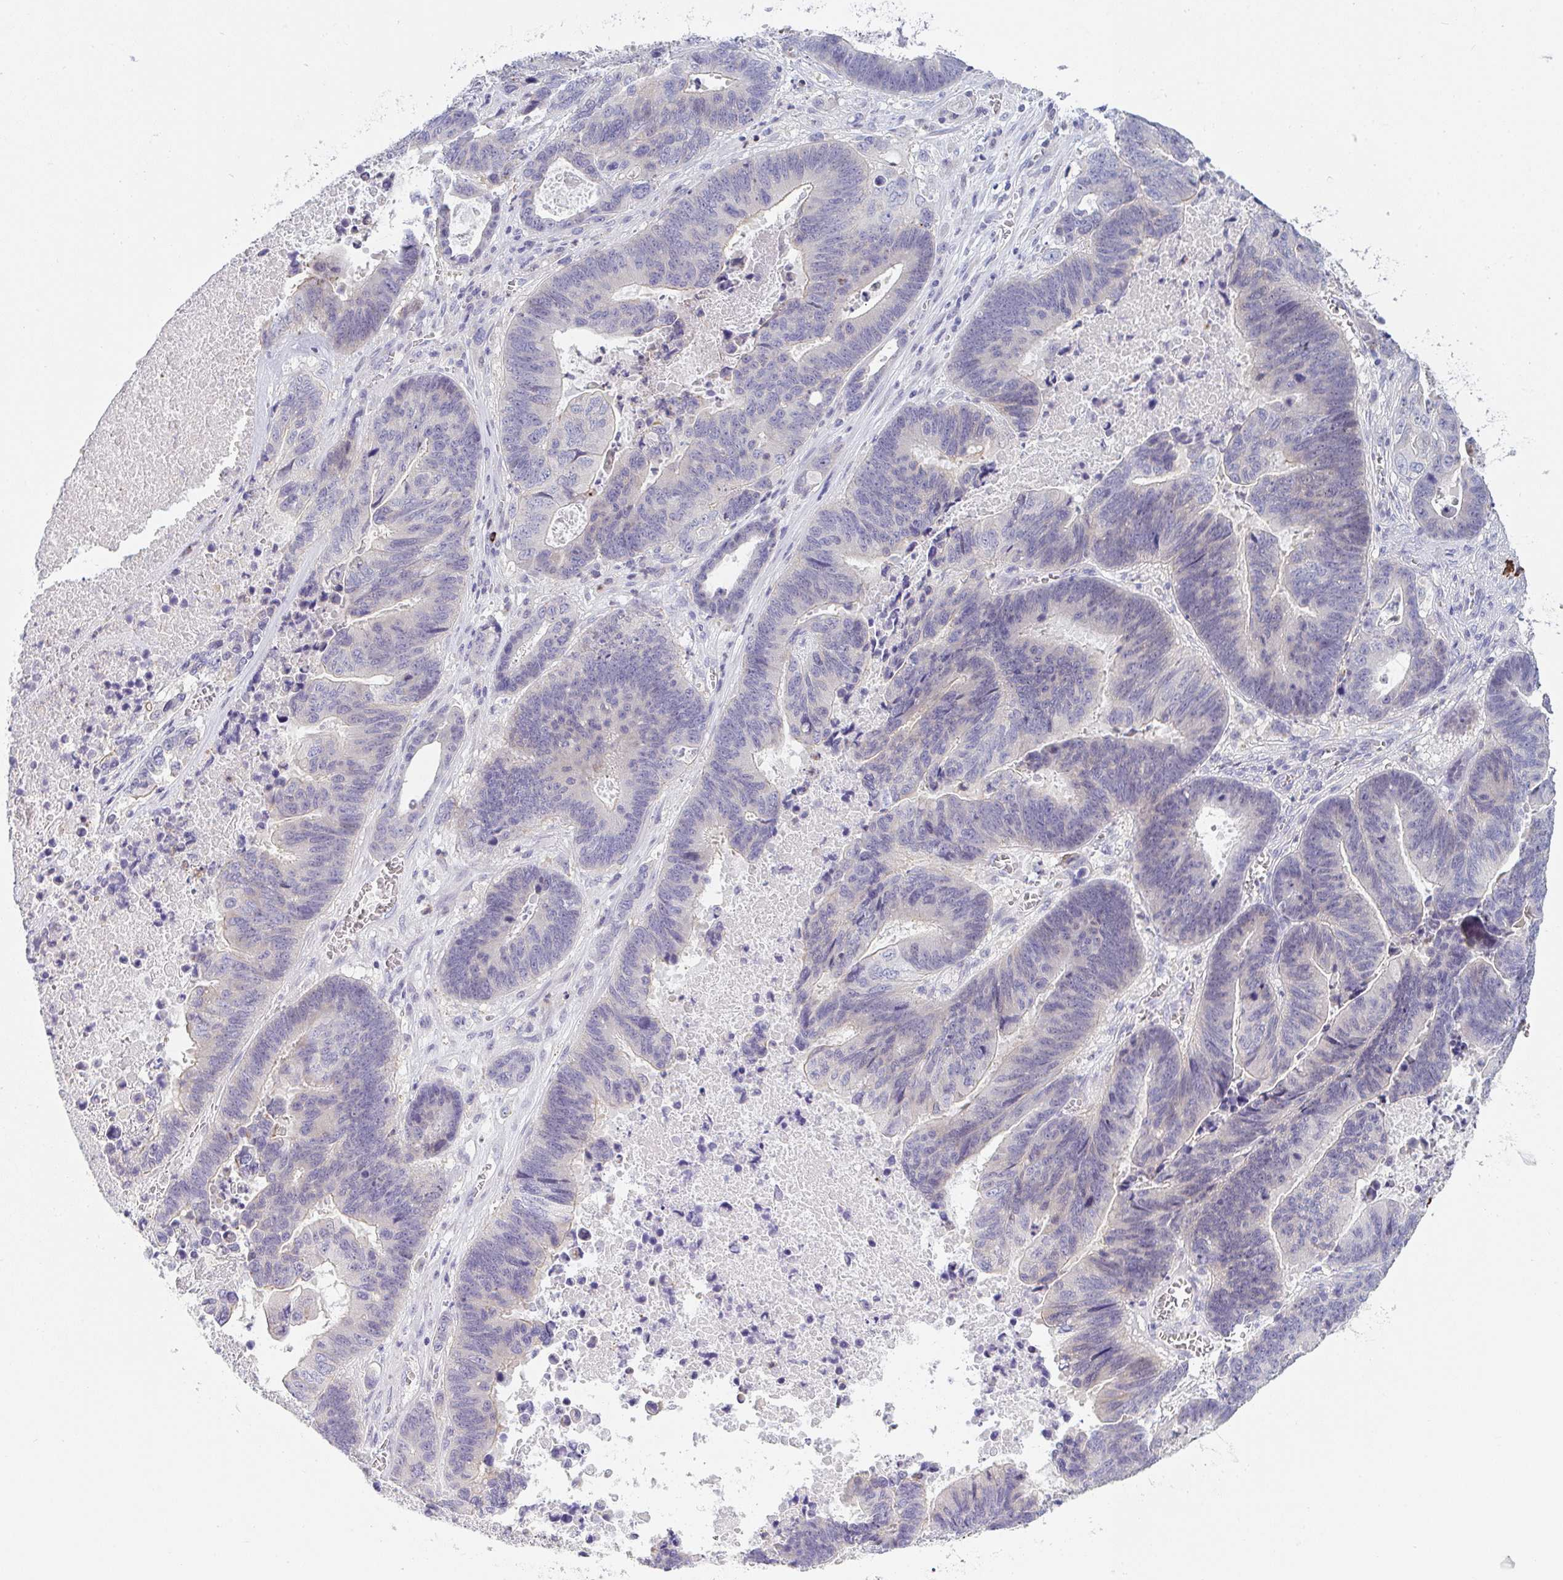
{"staining": {"intensity": "negative", "quantity": "none", "location": "none"}, "tissue": "lung cancer", "cell_type": "Tumor cells", "image_type": "cancer", "snomed": [{"axis": "morphology", "description": "Aneuploidy"}, {"axis": "morphology", "description": "Adenocarcinoma, NOS"}, {"axis": "morphology", "description": "Adenocarcinoma primary or metastatic"}, {"axis": "topography", "description": "Lung"}], "caption": "This is a photomicrograph of IHC staining of adenocarcinoma (lung), which shows no expression in tumor cells.", "gene": "CACNA1S", "patient": {"sex": "female", "age": 75}}